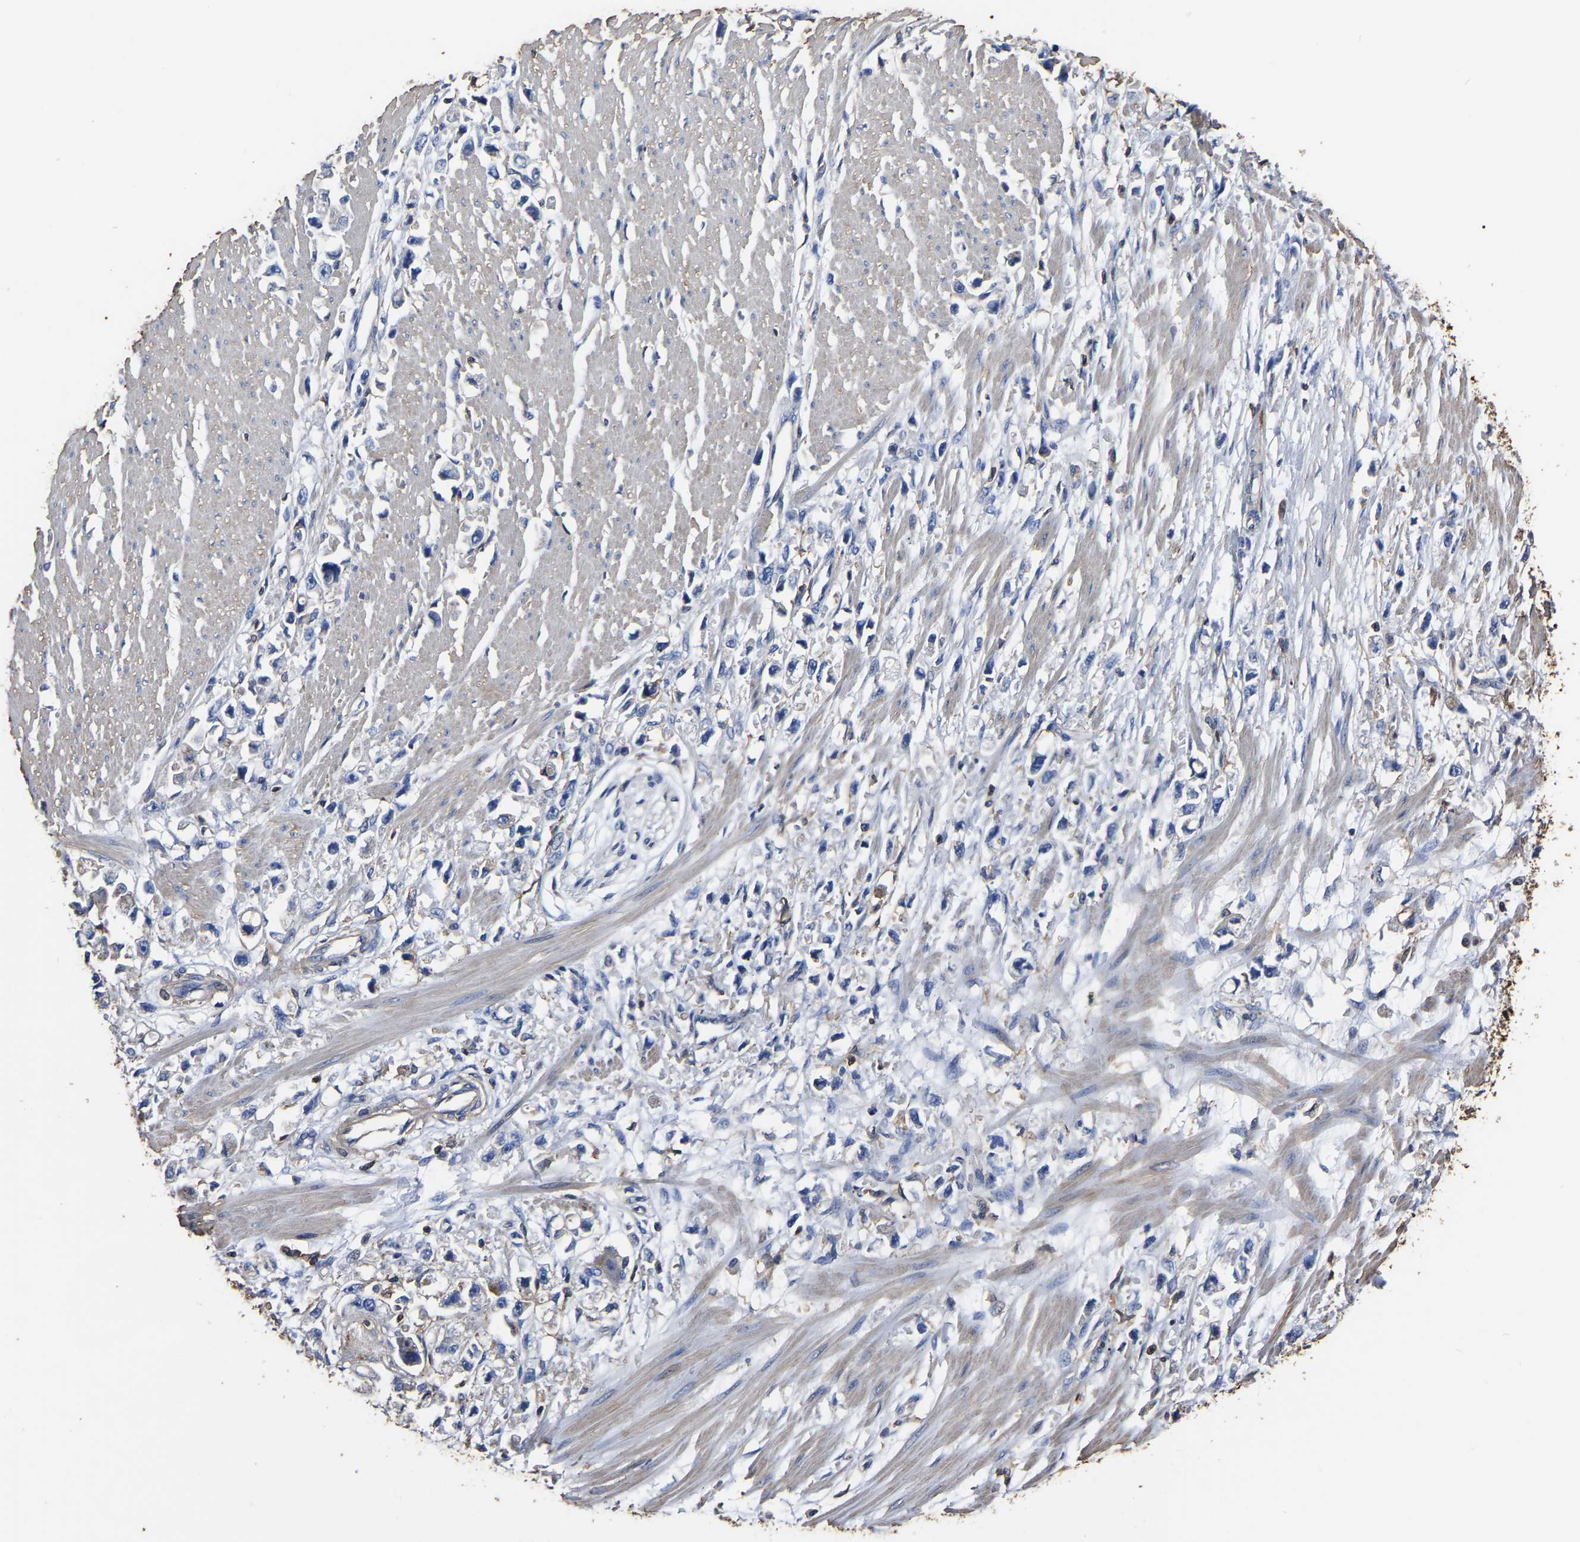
{"staining": {"intensity": "negative", "quantity": "none", "location": "none"}, "tissue": "stomach cancer", "cell_type": "Tumor cells", "image_type": "cancer", "snomed": [{"axis": "morphology", "description": "Adenocarcinoma, NOS"}, {"axis": "topography", "description": "Stomach"}], "caption": "Immunohistochemistry (IHC) histopathology image of neoplastic tissue: human stomach adenocarcinoma stained with DAB (3,3'-diaminobenzidine) displays no significant protein expression in tumor cells.", "gene": "ARMT1", "patient": {"sex": "female", "age": 59}}